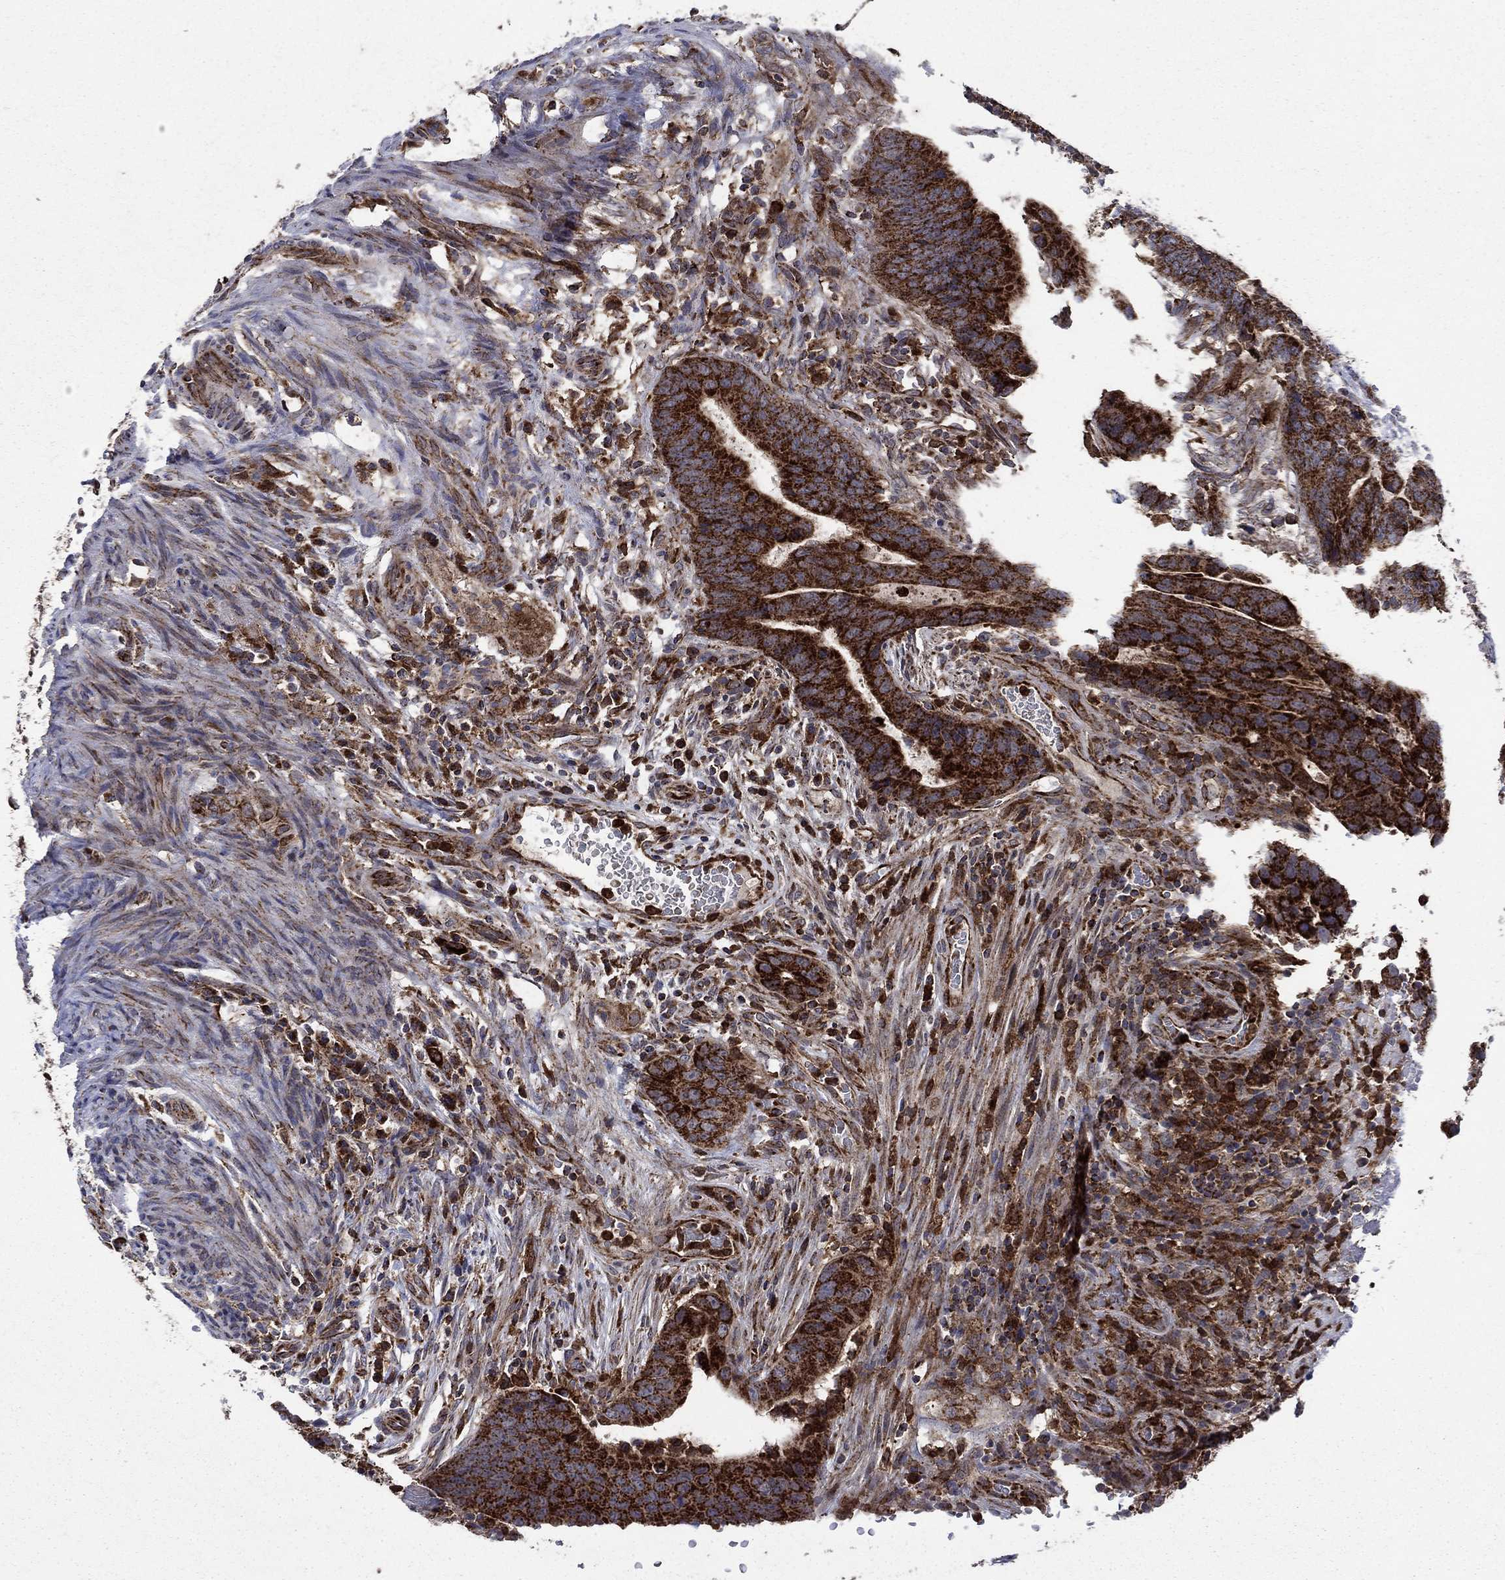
{"staining": {"intensity": "strong", "quantity": ">75%", "location": "cytoplasmic/membranous"}, "tissue": "colorectal cancer", "cell_type": "Tumor cells", "image_type": "cancer", "snomed": [{"axis": "morphology", "description": "Adenocarcinoma, NOS"}, {"axis": "topography", "description": "Colon"}], "caption": "Colorectal cancer (adenocarcinoma) was stained to show a protein in brown. There is high levels of strong cytoplasmic/membranous positivity in about >75% of tumor cells.", "gene": "RNF19B", "patient": {"sex": "female", "age": 56}}